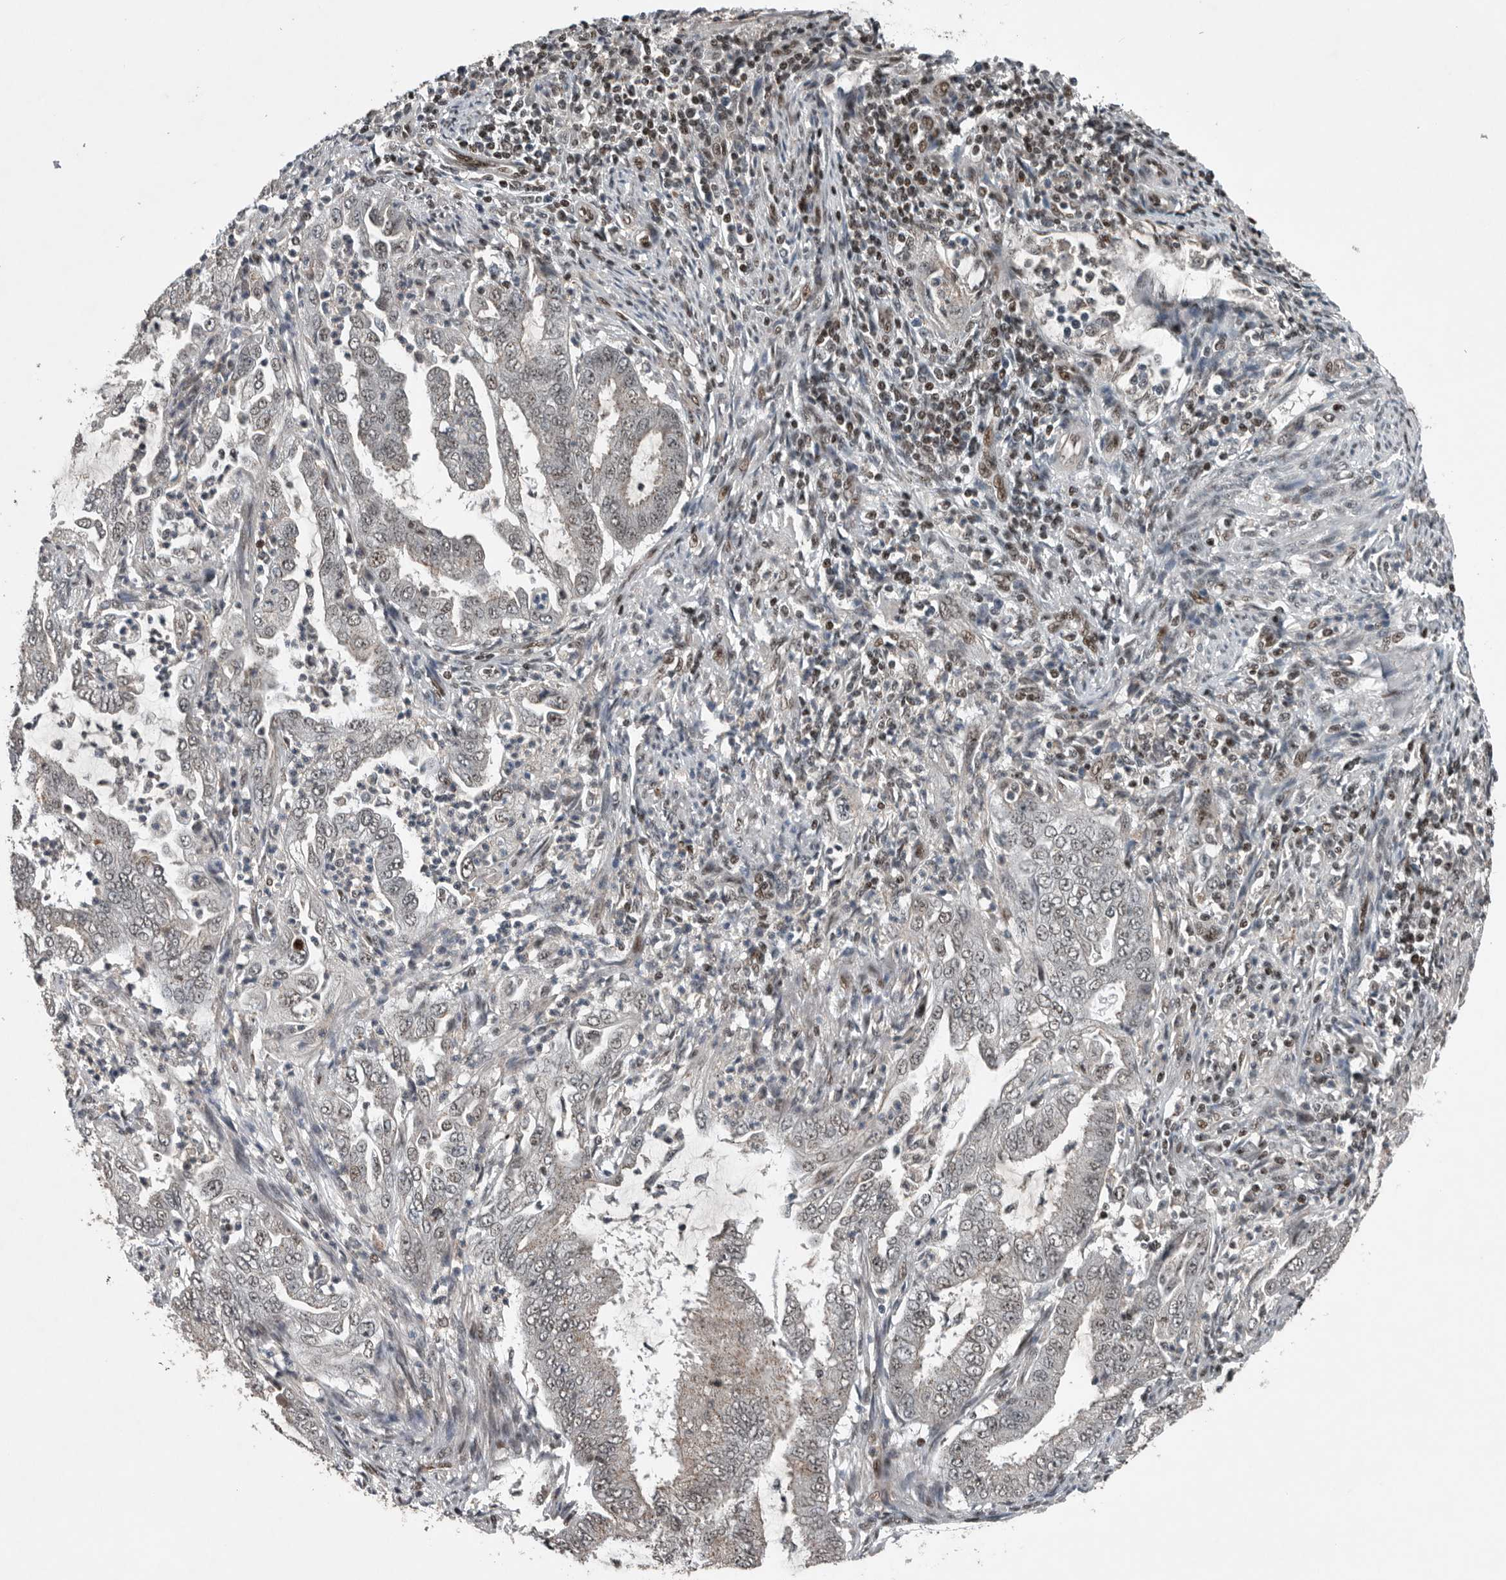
{"staining": {"intensity": "weak", "quantity": ">75%", "location": "nuclear"}, "tissue": "endometrial cancer", "cell_type": "Tumor cells", "image_type": "cancer", "snomed": [{"axis": "morphology", "description": "Adenocarcinoma, NOS"}, {"axis": "topography", "description": "Endometrium"}], "caption": "This photomicrograph exhibits IHC staining of human adenocarcinoma (endometrial), with low weak nuclear staining in about >75% of tumor cells.", "gene": "SENP7", "patient": {"sex": "female", "age": 51}}